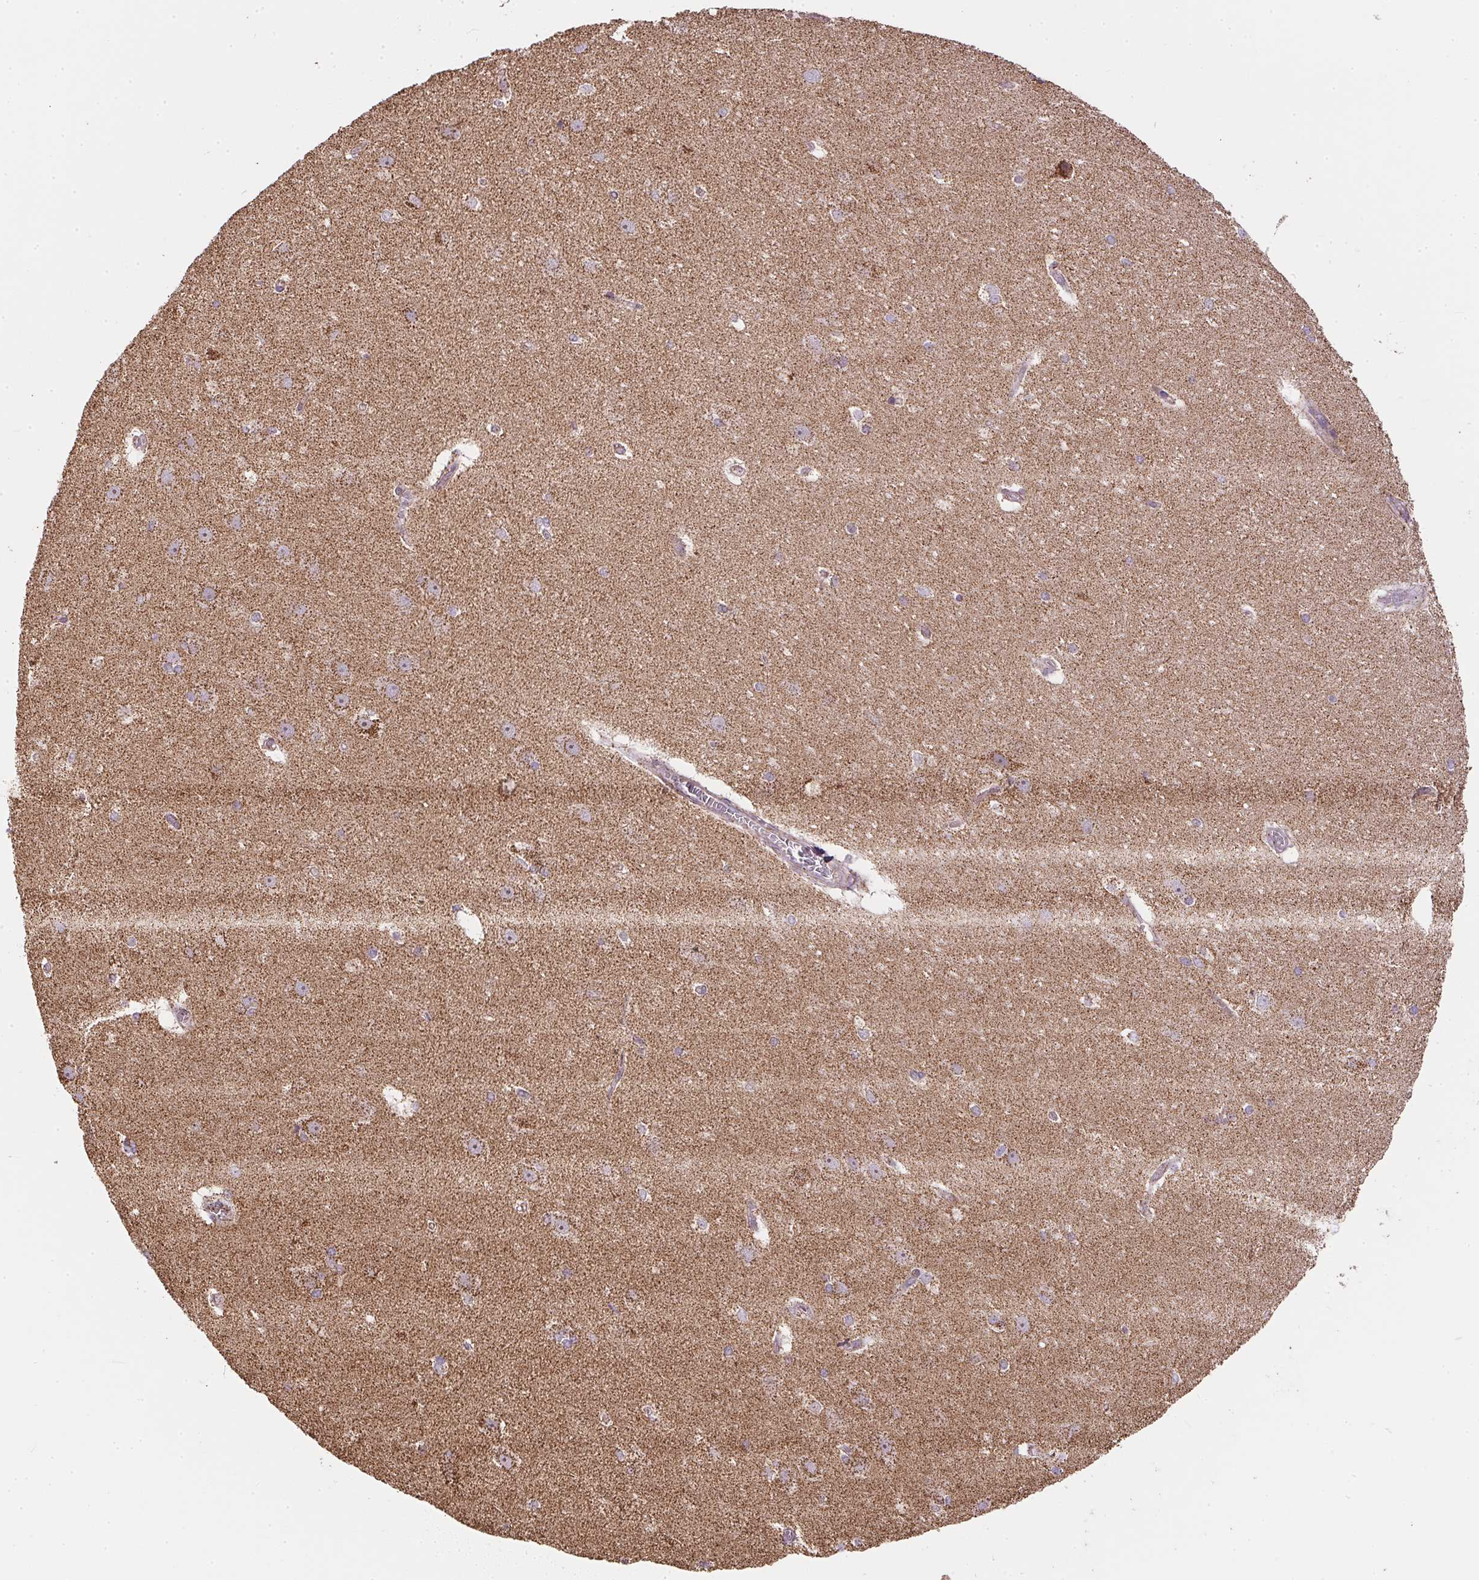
{"staining": {"intensity": "negative", "quantity": "none", "location": "none"}, "tissue": "hippocampus", "cell_type": "Glial cells", "image_type": "normal", "snomed": [{"axis": "morphology", "description": "Normal tissue, NOS"}, {"axis": "topography", "description": "Cerebral cortex"}, {"axis": "topography", "description": "Hippocampus"}], "caption": "Immunohistochemistry (IHC) image of benign hippocampus stained for a protein (brown), which demonstrates no expression in glial cells.", "gene": "MAPK11", "patient": {"sex": "female", "age": 19}}